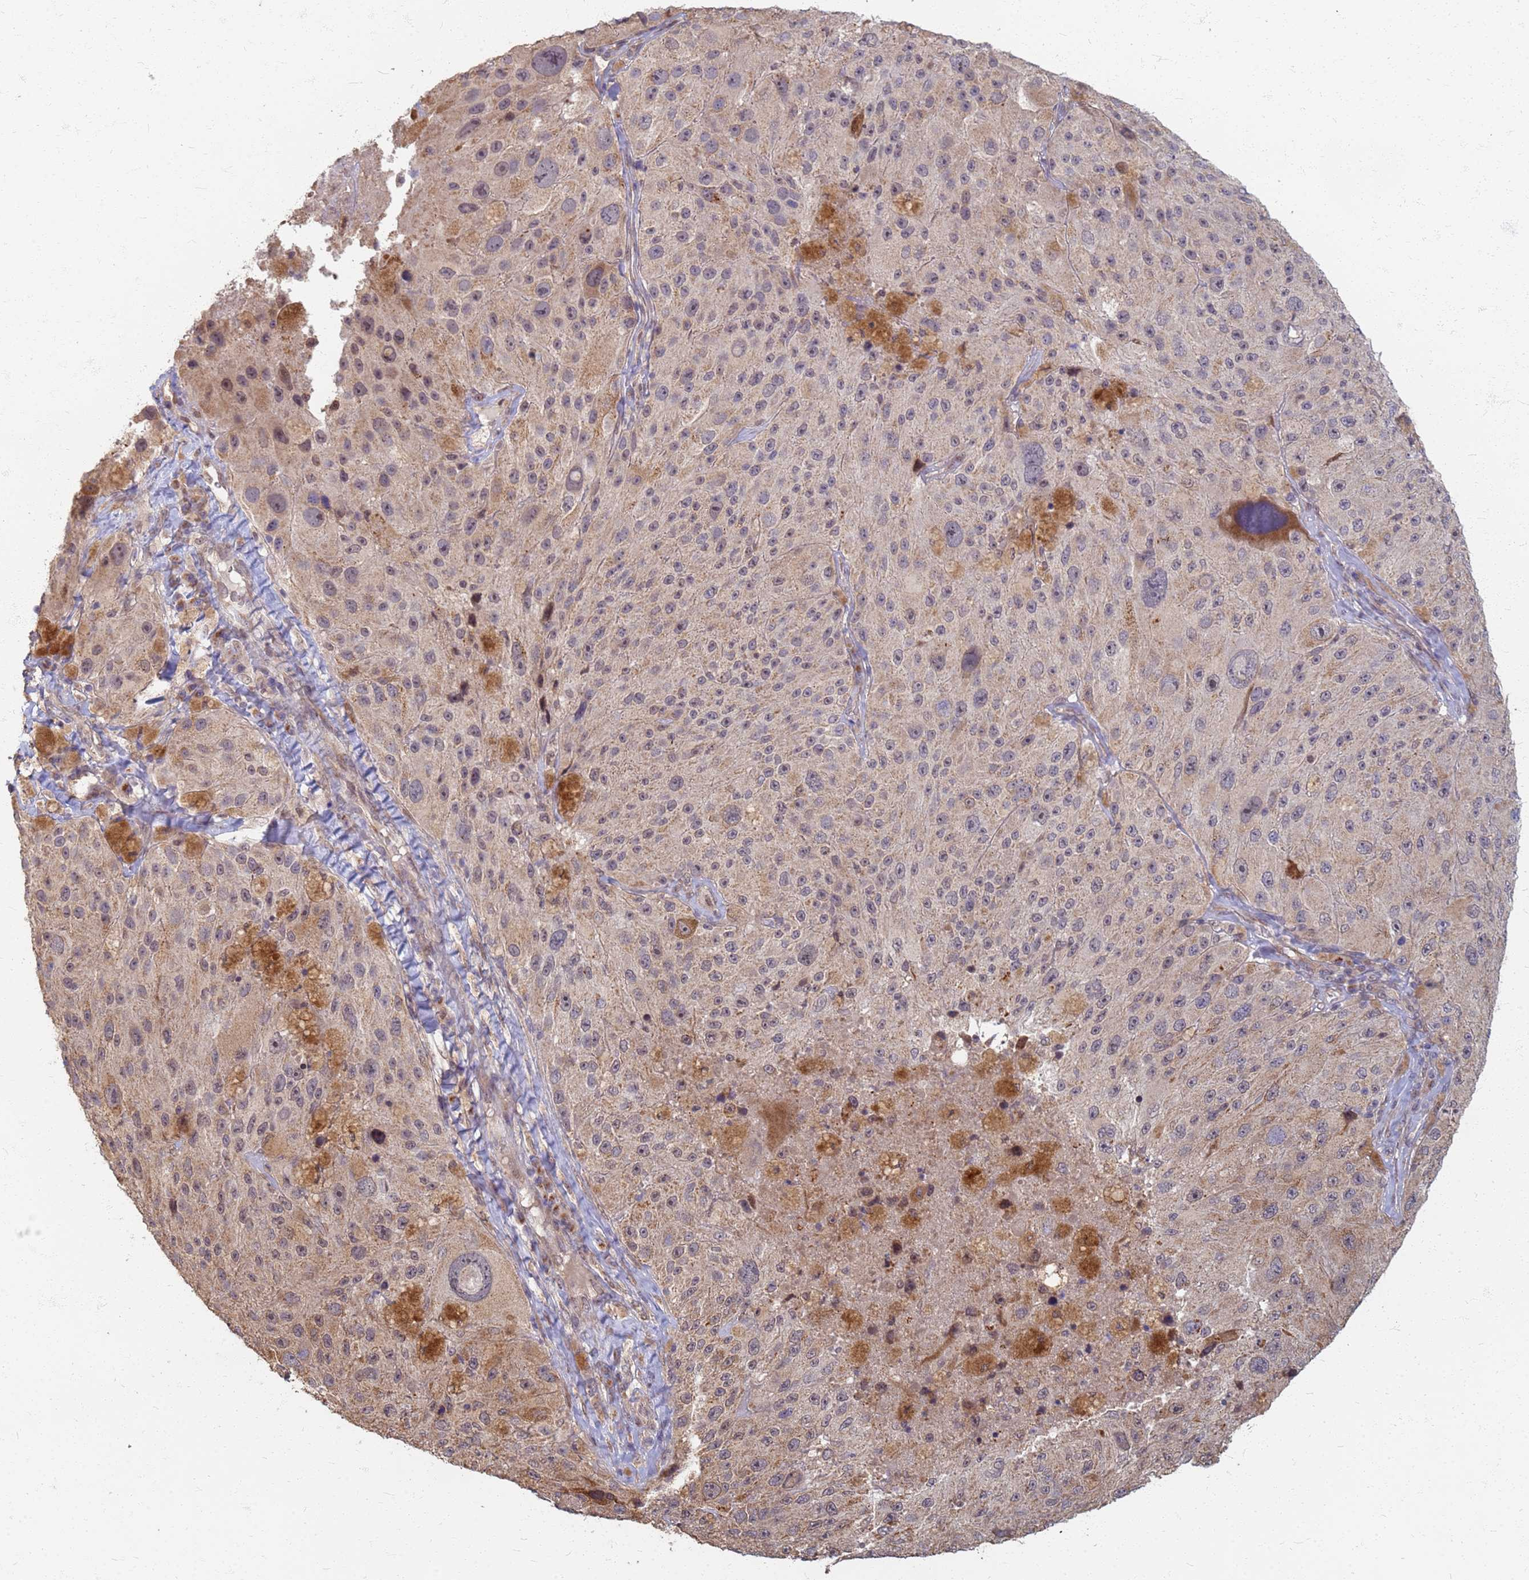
{"staining": {"intensity": "weak", "quantity": "25%-75%", "location": "cytoplasmic/membranous"}, "tissue": "melanoma", "cell_type": "Tumor cells", "image_type": "cancer", "snomed": [{"axis": "morphology", "description": "Malignant melanoma, Metastatic site"}, {"axis": "topography", "description": "Lymph node"}], "caption": "Immunohistochemistry (IHC) (DAB (3,3'-diaminobenzidine)) staining of human malignant melanoma (metastatic site) exhibits weak cytoplasmic/membranous protein expression in about 25%-75% of tumor cells. (Brightfield microscopy of DAB IHC at high magnification).", "gene": "ITGB4", "patient": {"sex": "male", "age": 62}}